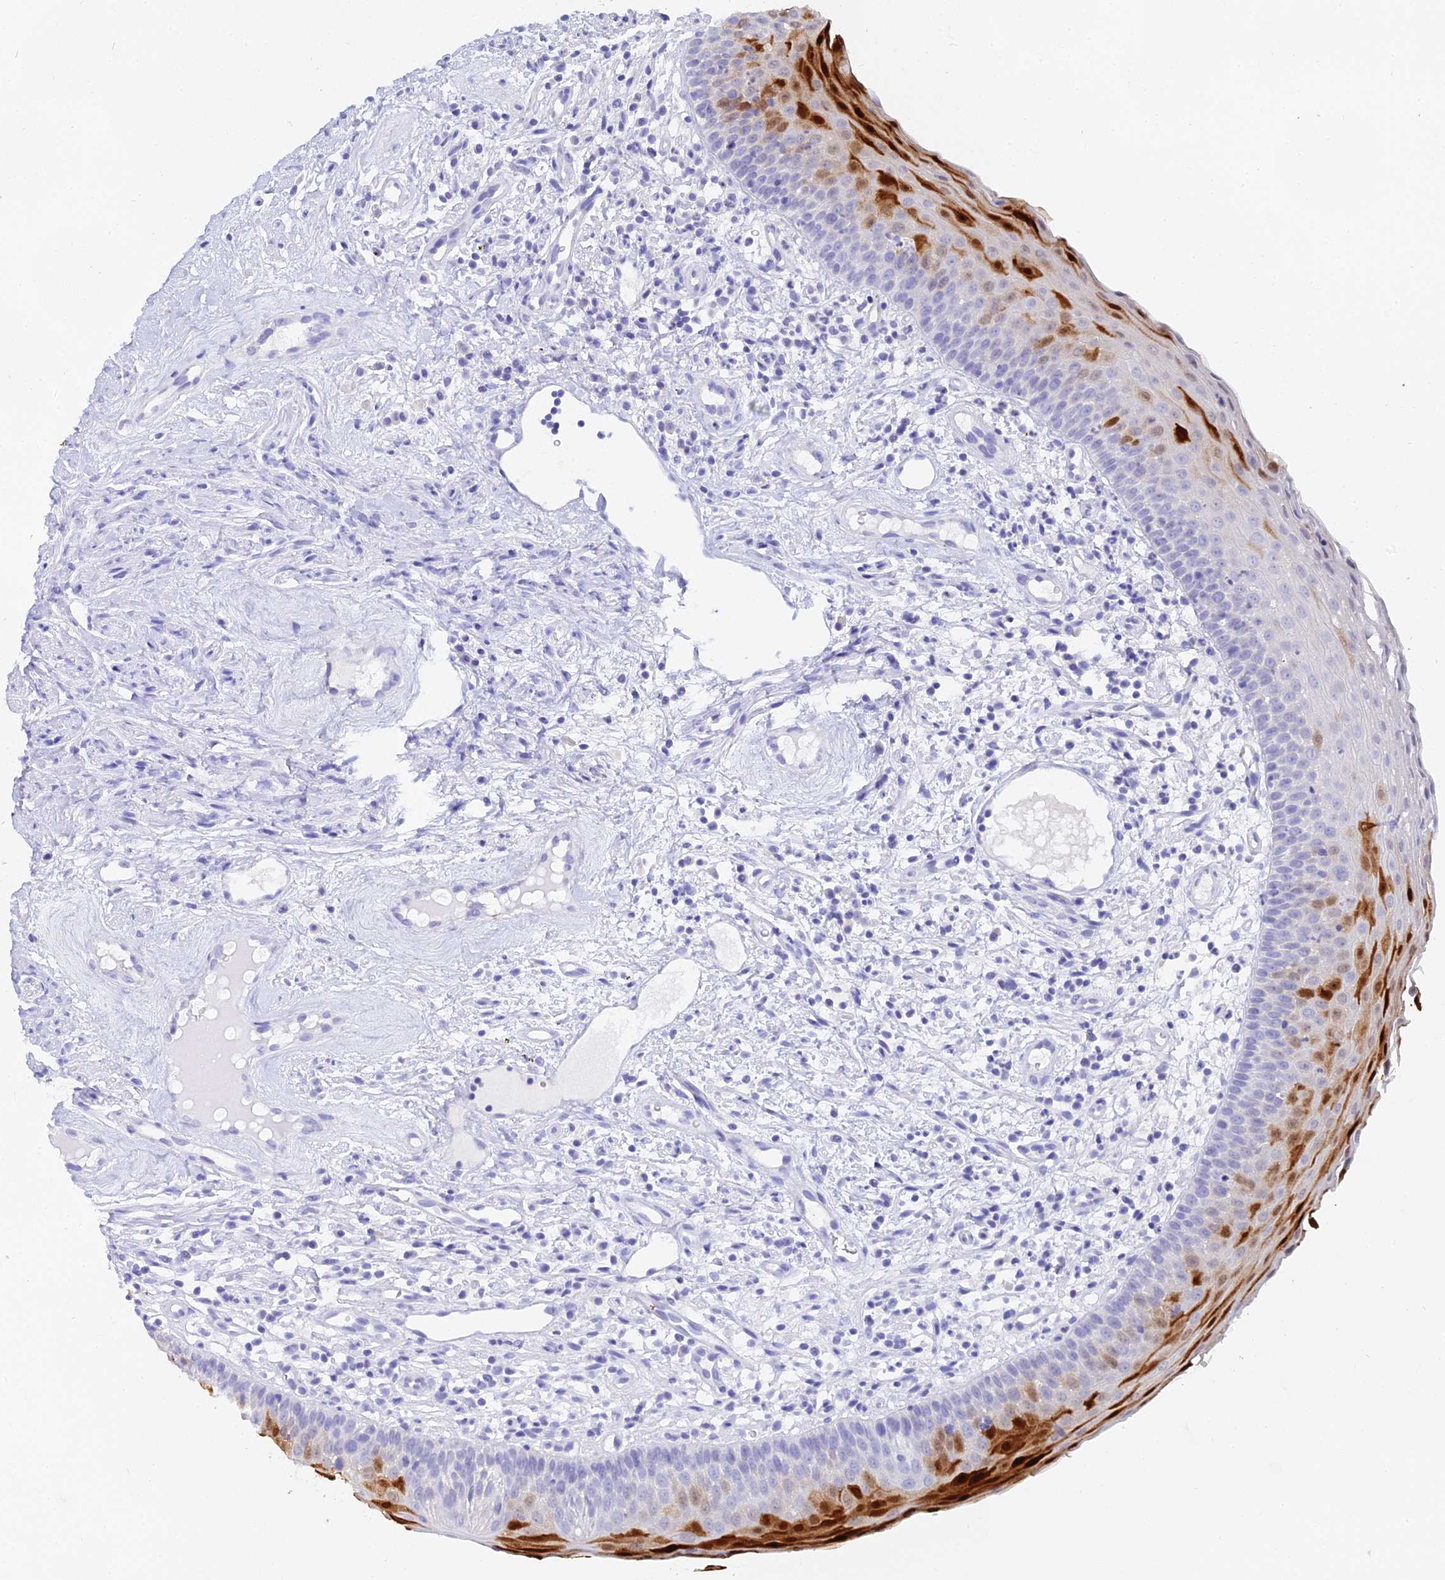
{"staining": {"intensity": "strong", "quantity": "<25%", "location": "cytoplasmic/membranous,nuclear"}, "tissue": "oral mucosa", "cell_type": "Squamous epithelial cells", "image_type": "normal", "snomed": [{"axis": "morphology", "description": "Normal tissue, NOS"}, {"axis": "topography", "description": "Oral tissue"}], "caption": "This histopathology image demonstrates immunohistochemistry staining of normal oral mucosa, with medium strong cytoplasmic/membranous,nuclear staining in about <25% of squamous epithelial cells.", "gene": "S100A7", "patient": {"sex": "male", "age": 46}}